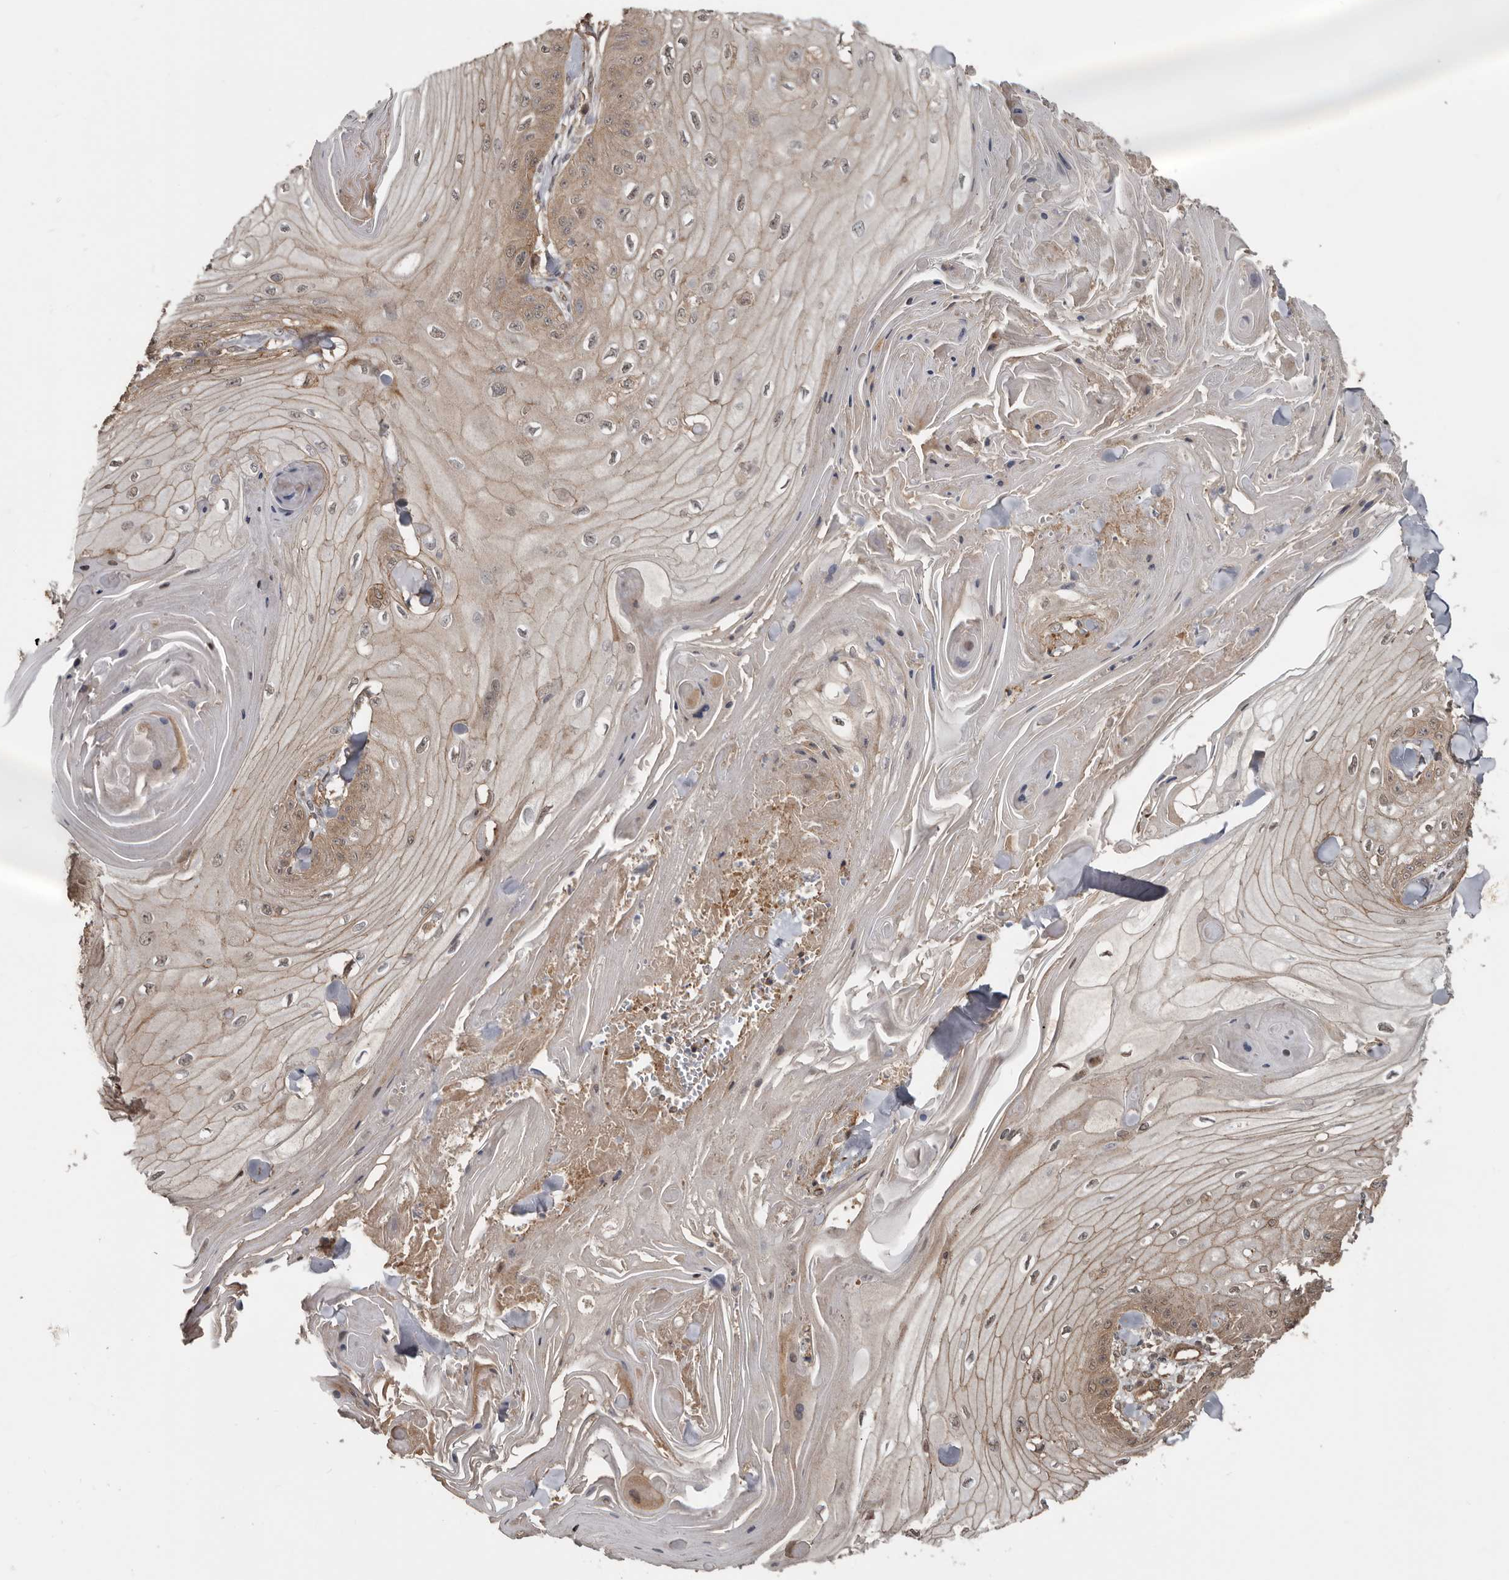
{"staining": {"intensity": "weak", "quantity": "<25%", "location": "cytoplasmic/membranous"}, "tissue": "skin cancer", "cell_type": "Tumor cells", "image_type": "cancer", "snomed": [{"axis": "morphology", "description": "Squamous cell carcinoma, NOS"}, {"axis": "topography", "description": "Skin"}], "caption": "Skin squamous cell carcinoma stained for a protein using immunohistochemistry displays no staining tumor cells.", "gene": "EXOC3L1", "patient": {"sex": "male", "age": 74}}